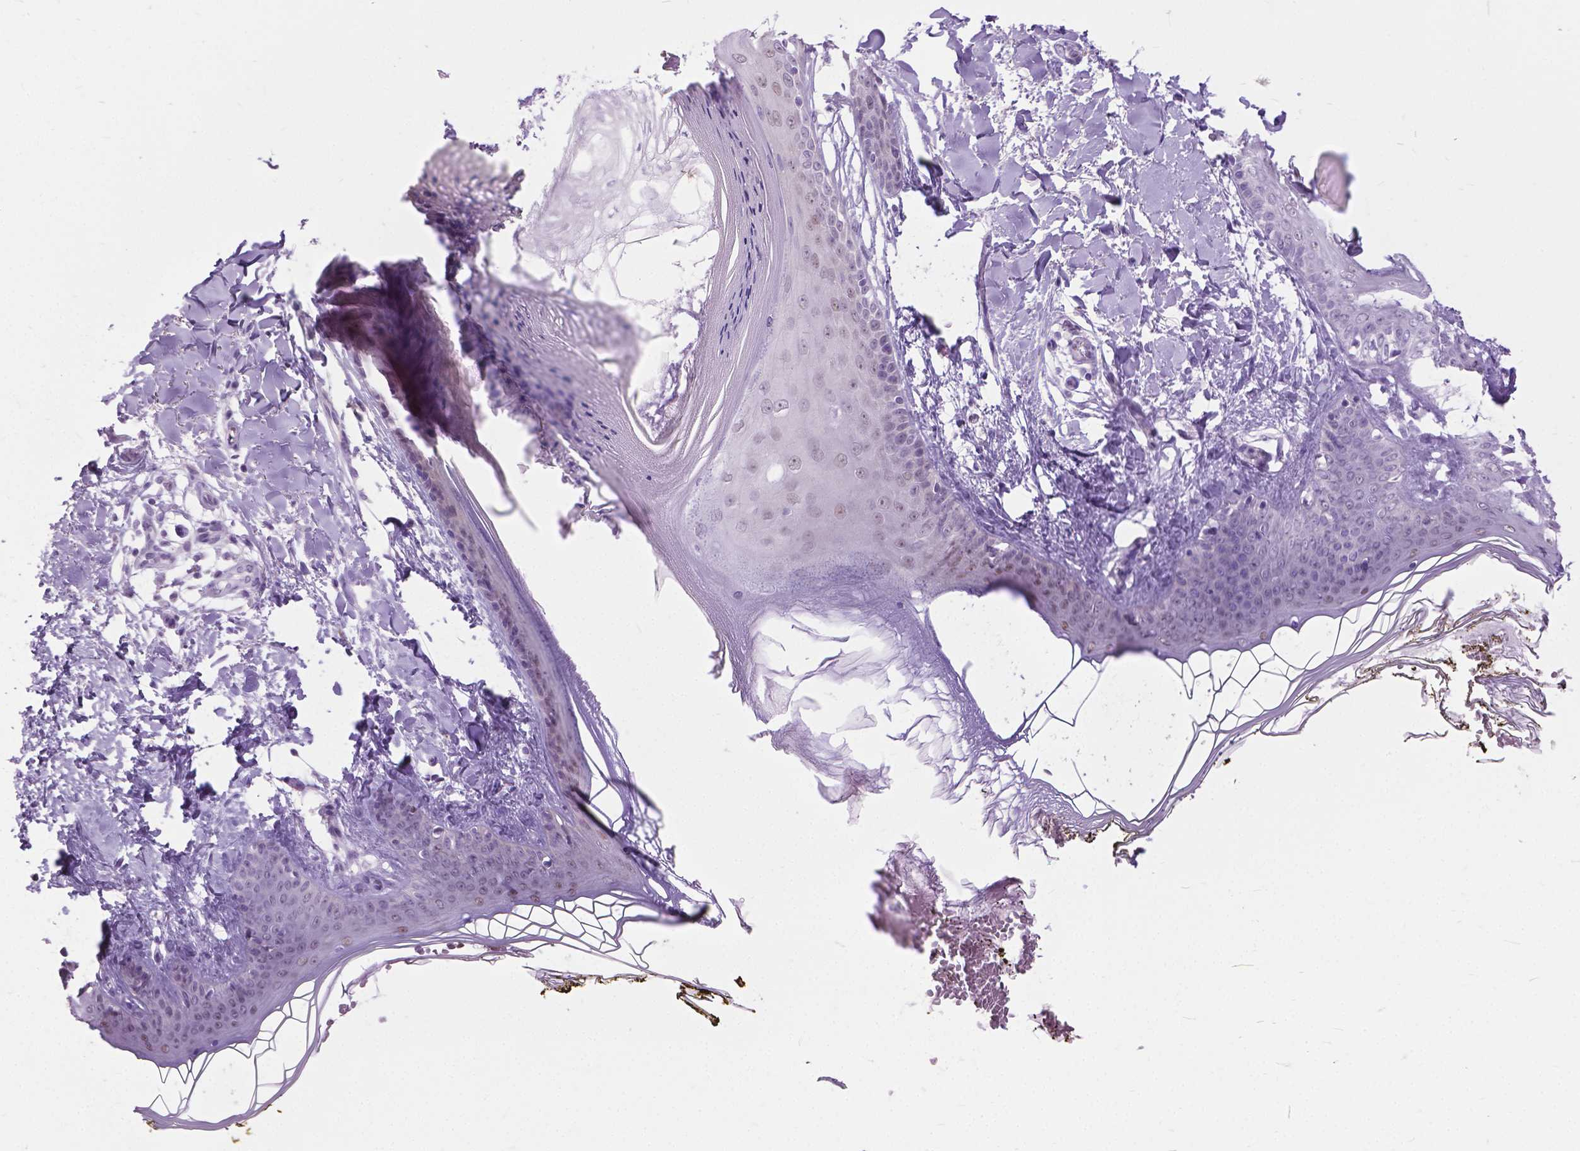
{"staining": {"intensity": "negative", "quantity": "none", "location": "none"}, "tissue": "skin", "cell_type": "Fibroblasts", "image_type": "normal", "snomed": [{"axis": "morphology", "description": "Normal tissue, NOS"}, {"axis": "topography", "description": "Skin"}], "caption": "The image reveals no significant staining in fibroblasts of skin.", "gene": "APCDD1L", "patient": {"sex": "female", "age": 34}}